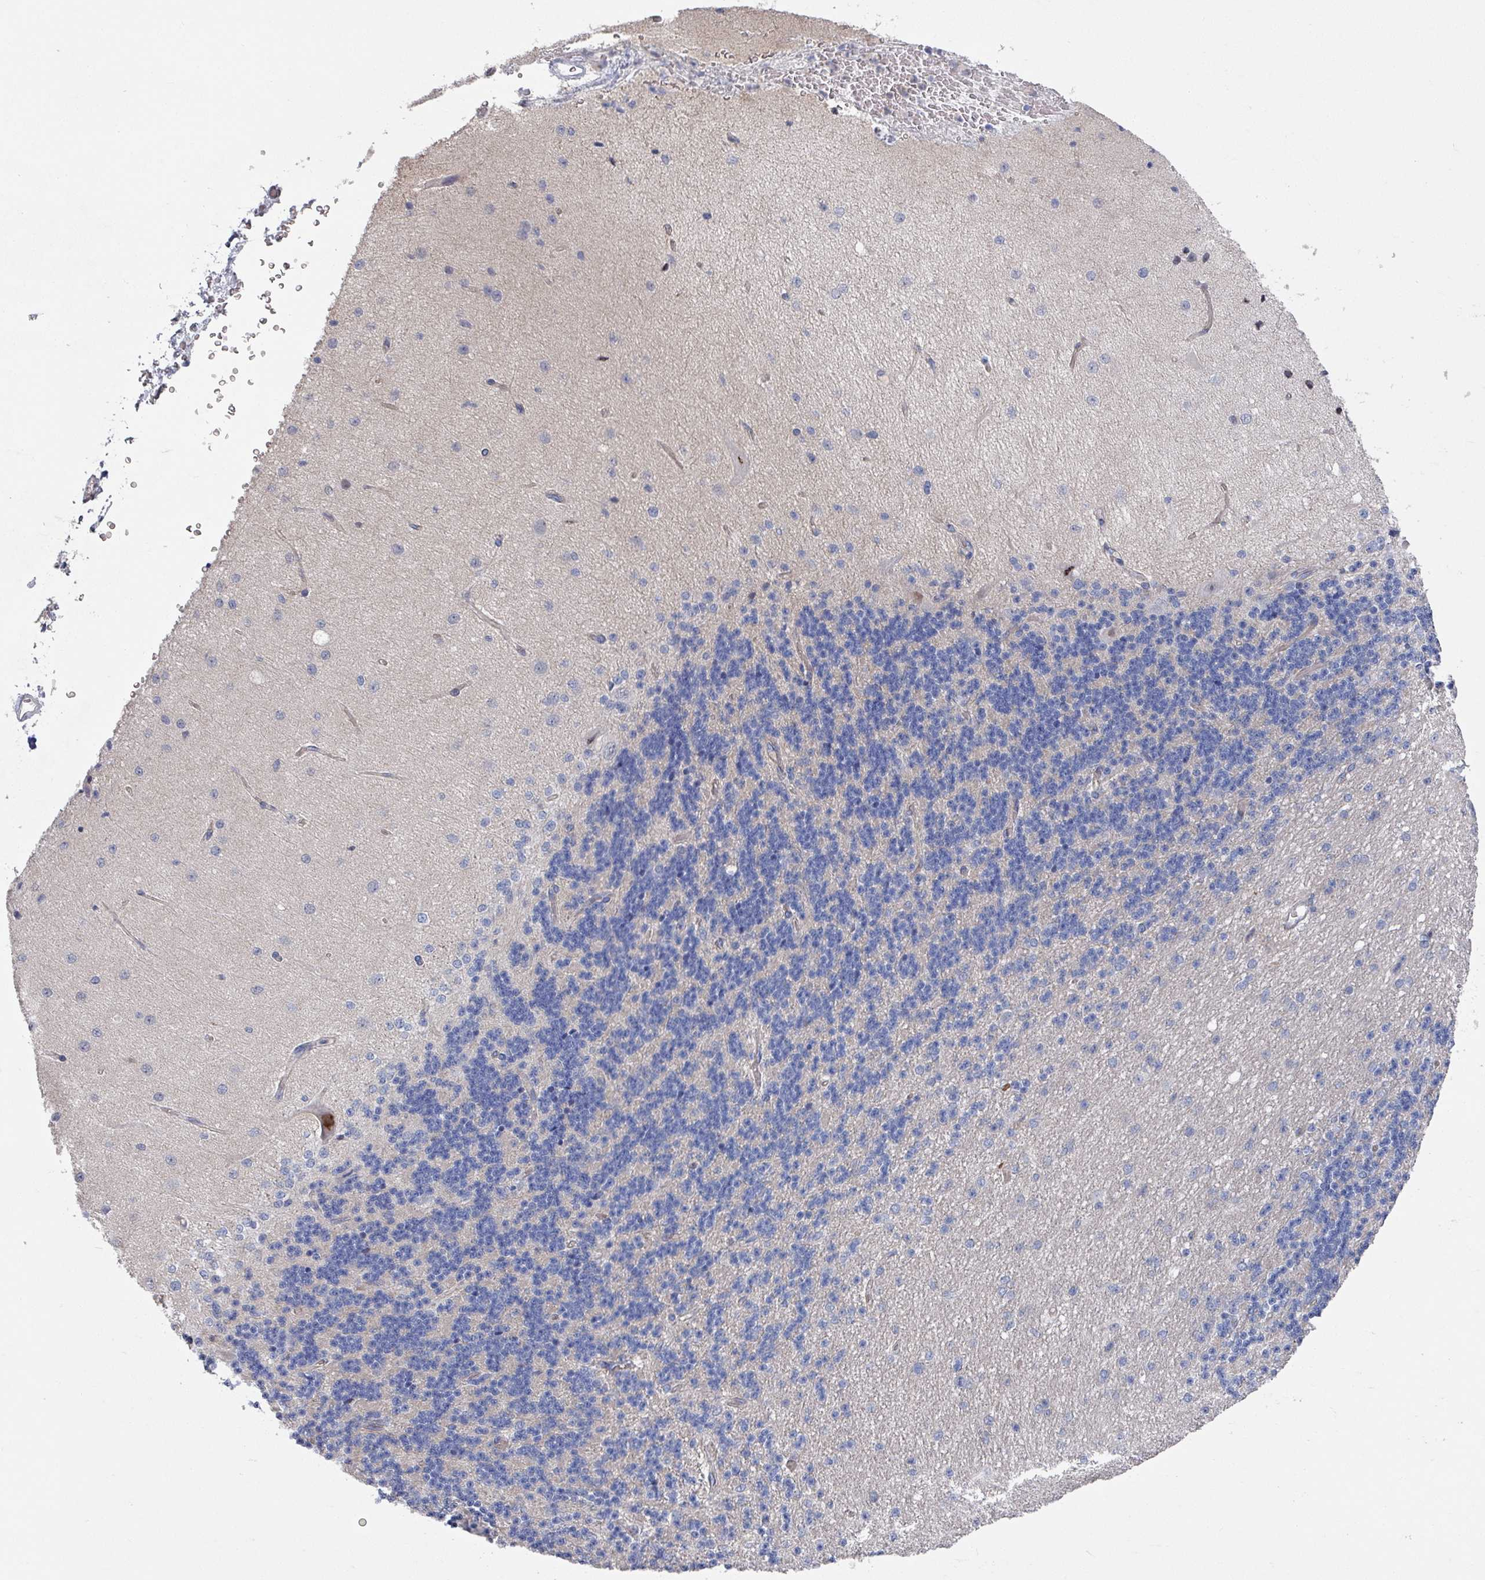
{"staining": {"intensity": "negative", "quantity": "none", "location": "none"}, "tissue": "cerebellum", "cell_type": "Cells in granular layer", "image_type": "normal", "snomed": [{"axis": "morphology", "description": "Normal tissue, NOS"}, {"axis": "topography", "description": "Cerebellum"}], "caption": "Image shows no protein staining in cells in granular layer of benign cerebellum.", "gene": "EFL1", "patient": {"sex": "female", "age": 29}}